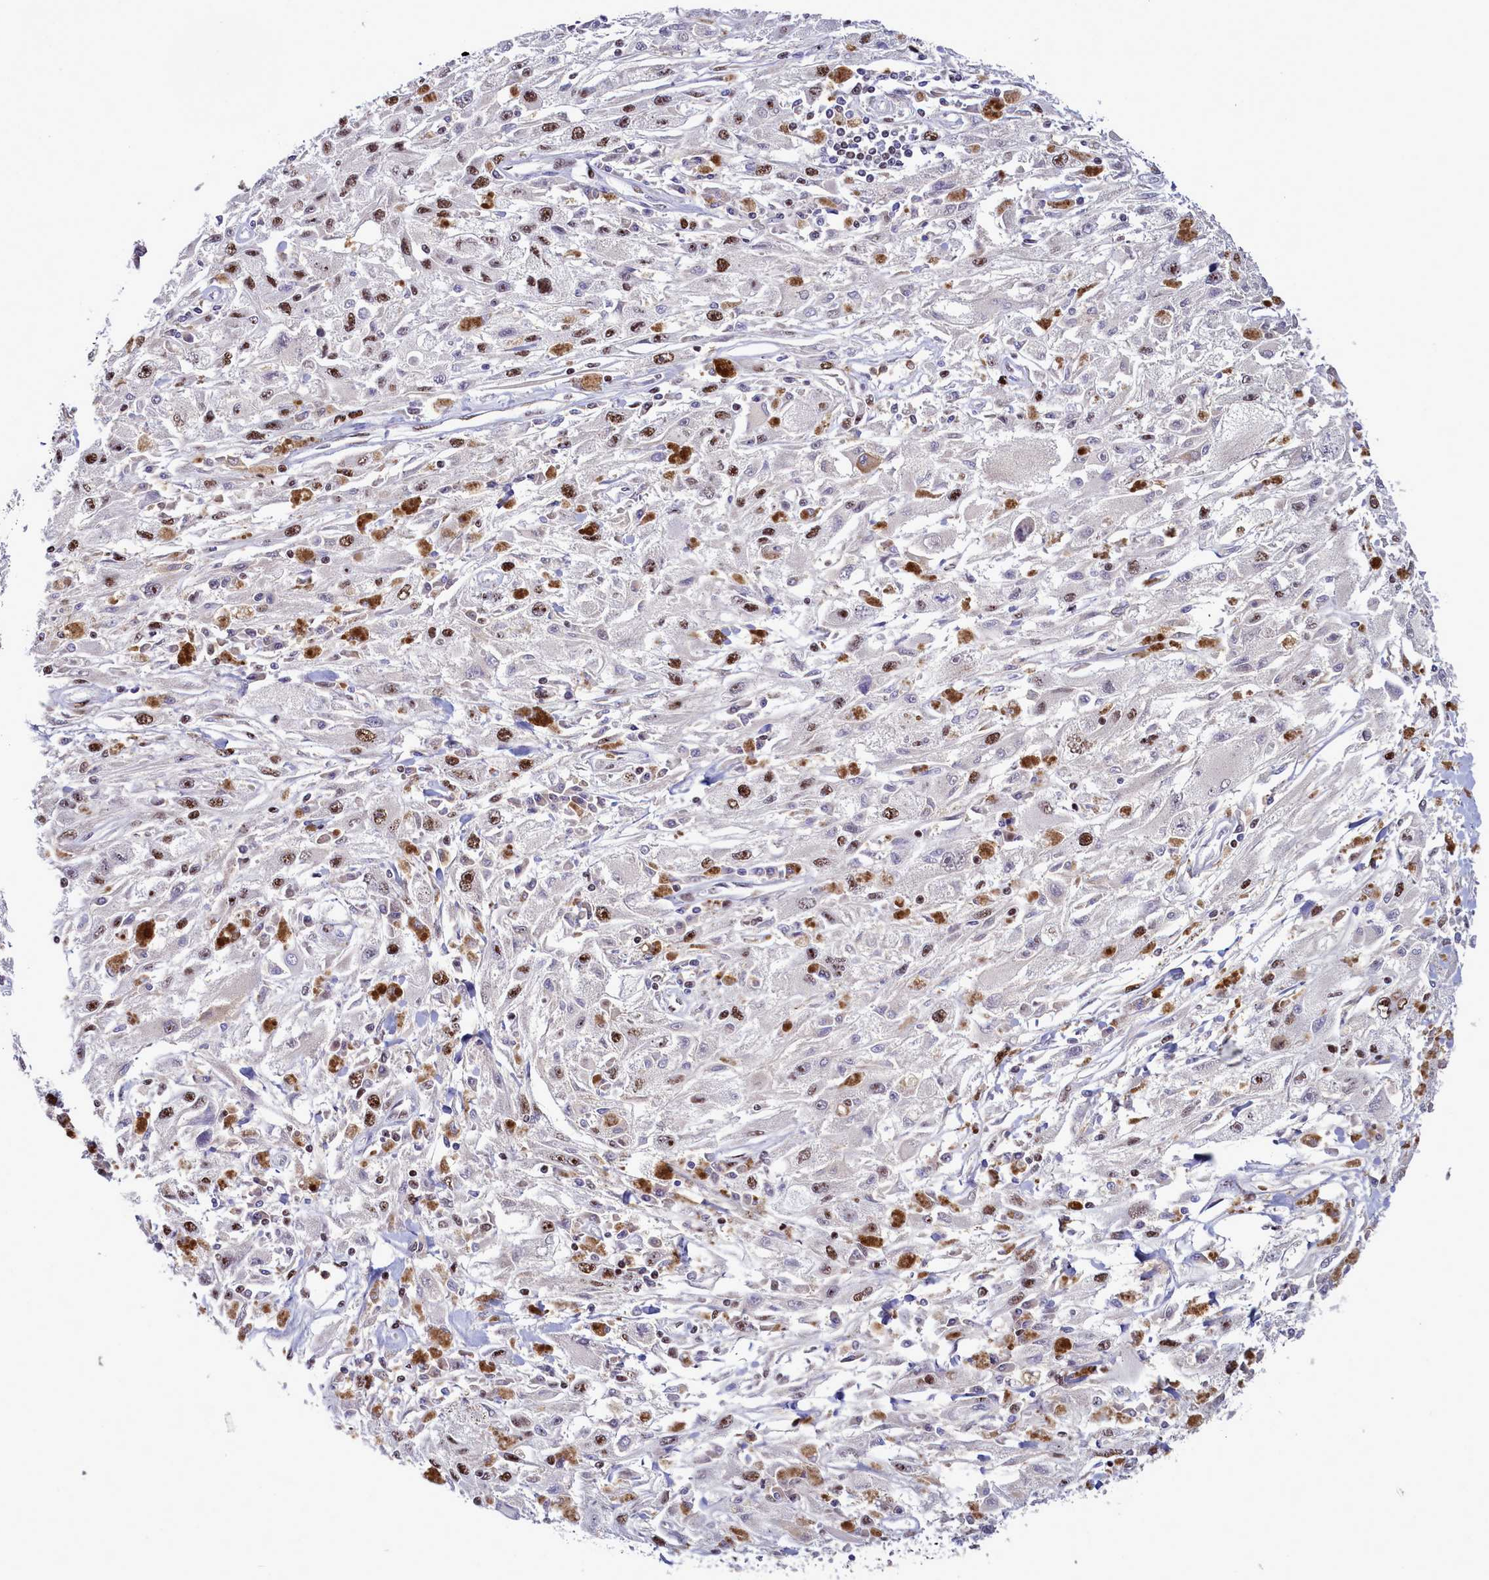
{"staining": {"intensity": "moderate", "quantity": ">75%", "location": "nuclear"}, "tissue": "melanoma", "cell_type": "Tumor cells", "image_type": "cancer", "snomed": [{"axis": "morphology", "description": "Malignant melanoma, Metastatic site"}, {"axis": "topography", "description": "Skin"}], "caption": "Protein expression analysis of malignant melanoma (metastatic site) exhibits moderate nuclear expression in about >75% of tumor cells.", "gene": "POM121L2", "patient": {"sex": "male", "age": 53}}